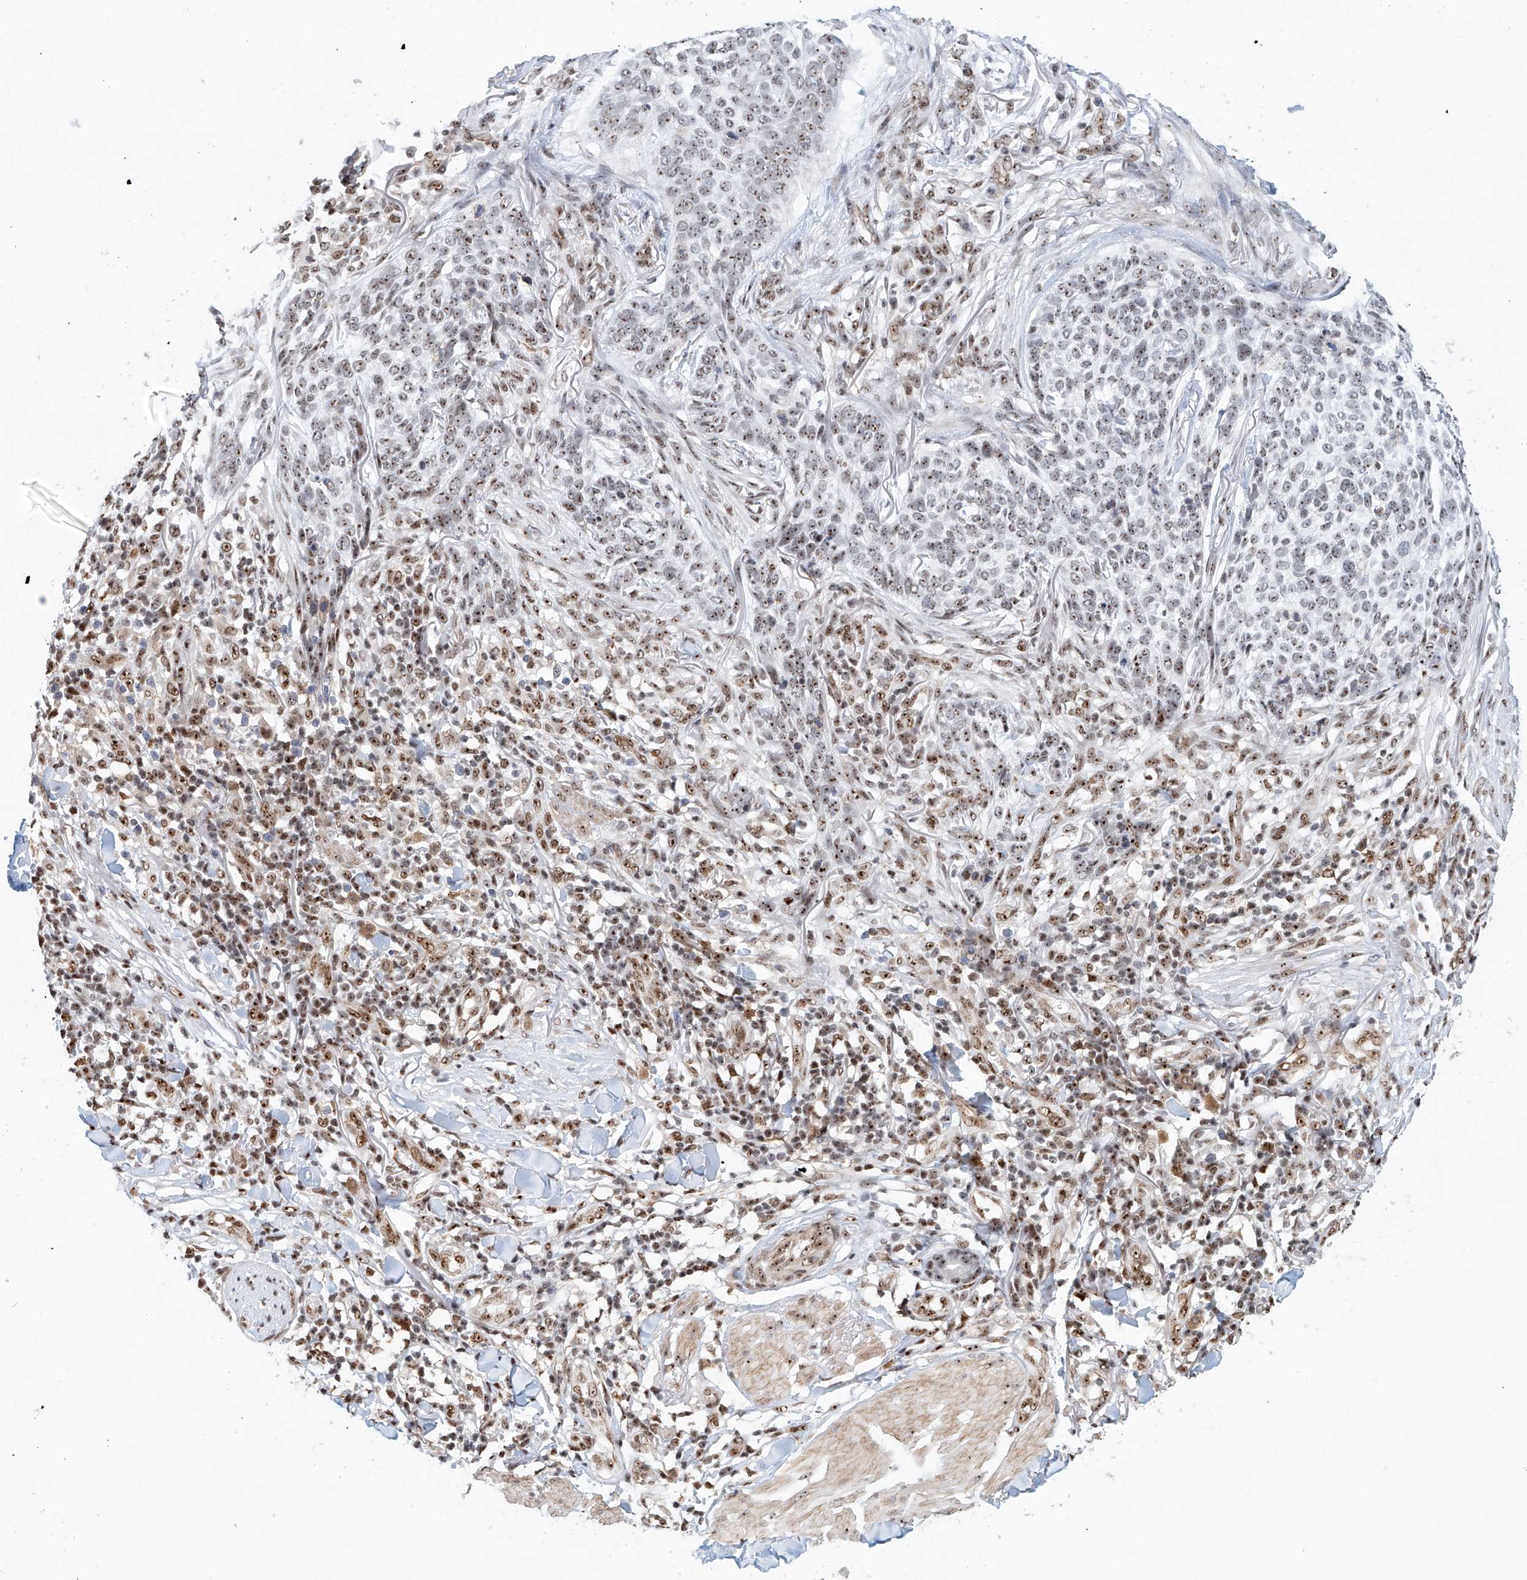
{"staining": {"intensity": "moderate", "quantity": ">75%", "location": "nuclear"}, "tissue": "skin cancer", "cell_type": "Tumor cells", "image_type": "cancer", "snomed": [{"axis": "morphology", "description": "Basal cell carcinoma"}, {"axis": "topography", "description": "Skin"}], "caption": "A medium amount of moderate nuclear positivity is appreciated in about >75% of tumor cells in basal cell carcinoma (skin) tissue.", "gene": "PRUNE2", "patient": {"sex": "female", "age": 64}}